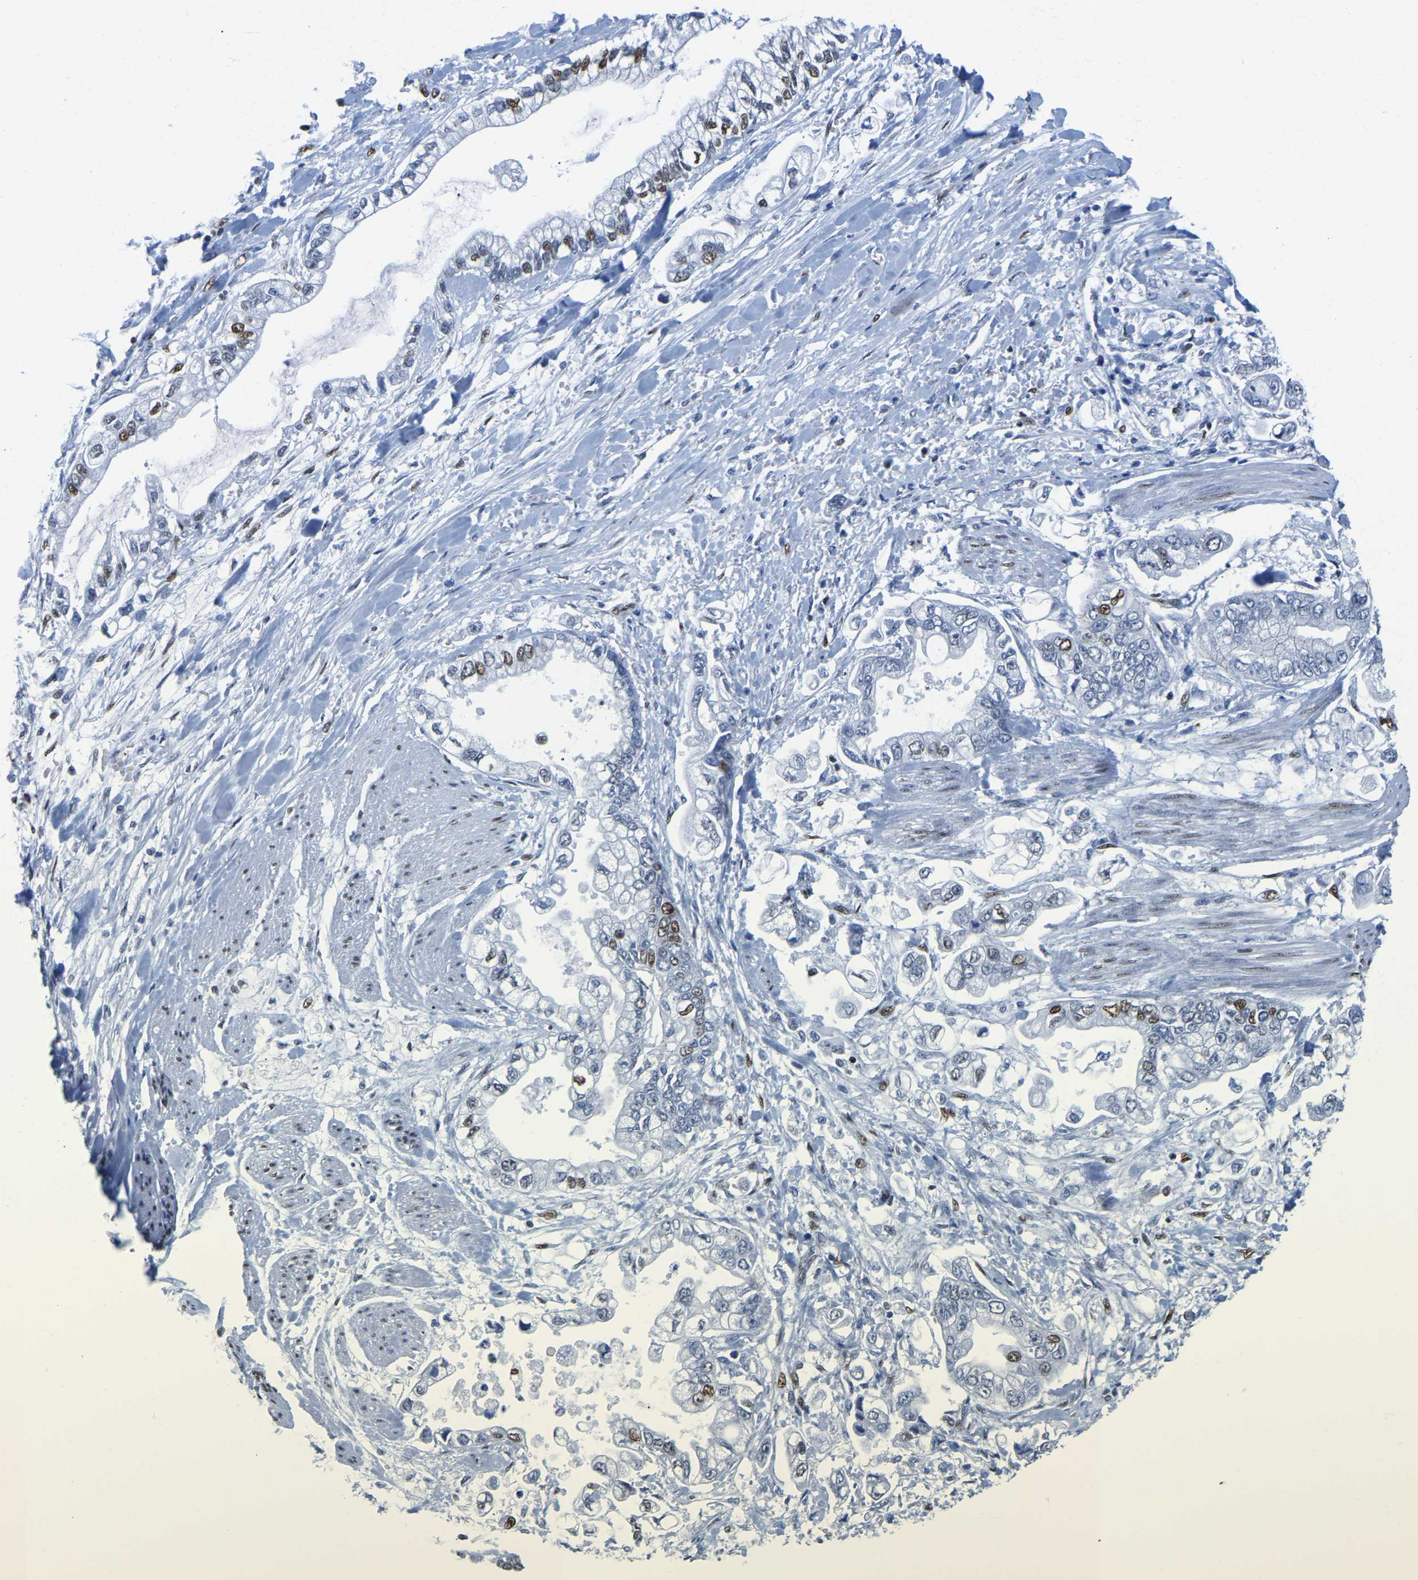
{"staining": {"intensity": "moderate", "quantity": "<25%", "location": "nuclear"}, "tissue": "stomach cancer", "cell_type": "Tumor cells", "image_type": "cancer", "snomed": [{"axis": "morphology", "description": "Normal tissue, NOS"}, {"axis": "morphology", "description": "Adenocarcinoma, NOS"}, {"axis": "topography", "description": "Stomach"}], "caption": "About <25% of tumor cells in human stomach cancer reveal moderate nuclear protein positivity as visualized by brown immunohistochemical staining.", "gene": "UBA1", "patient": {"sex": "male", "age": 62}}